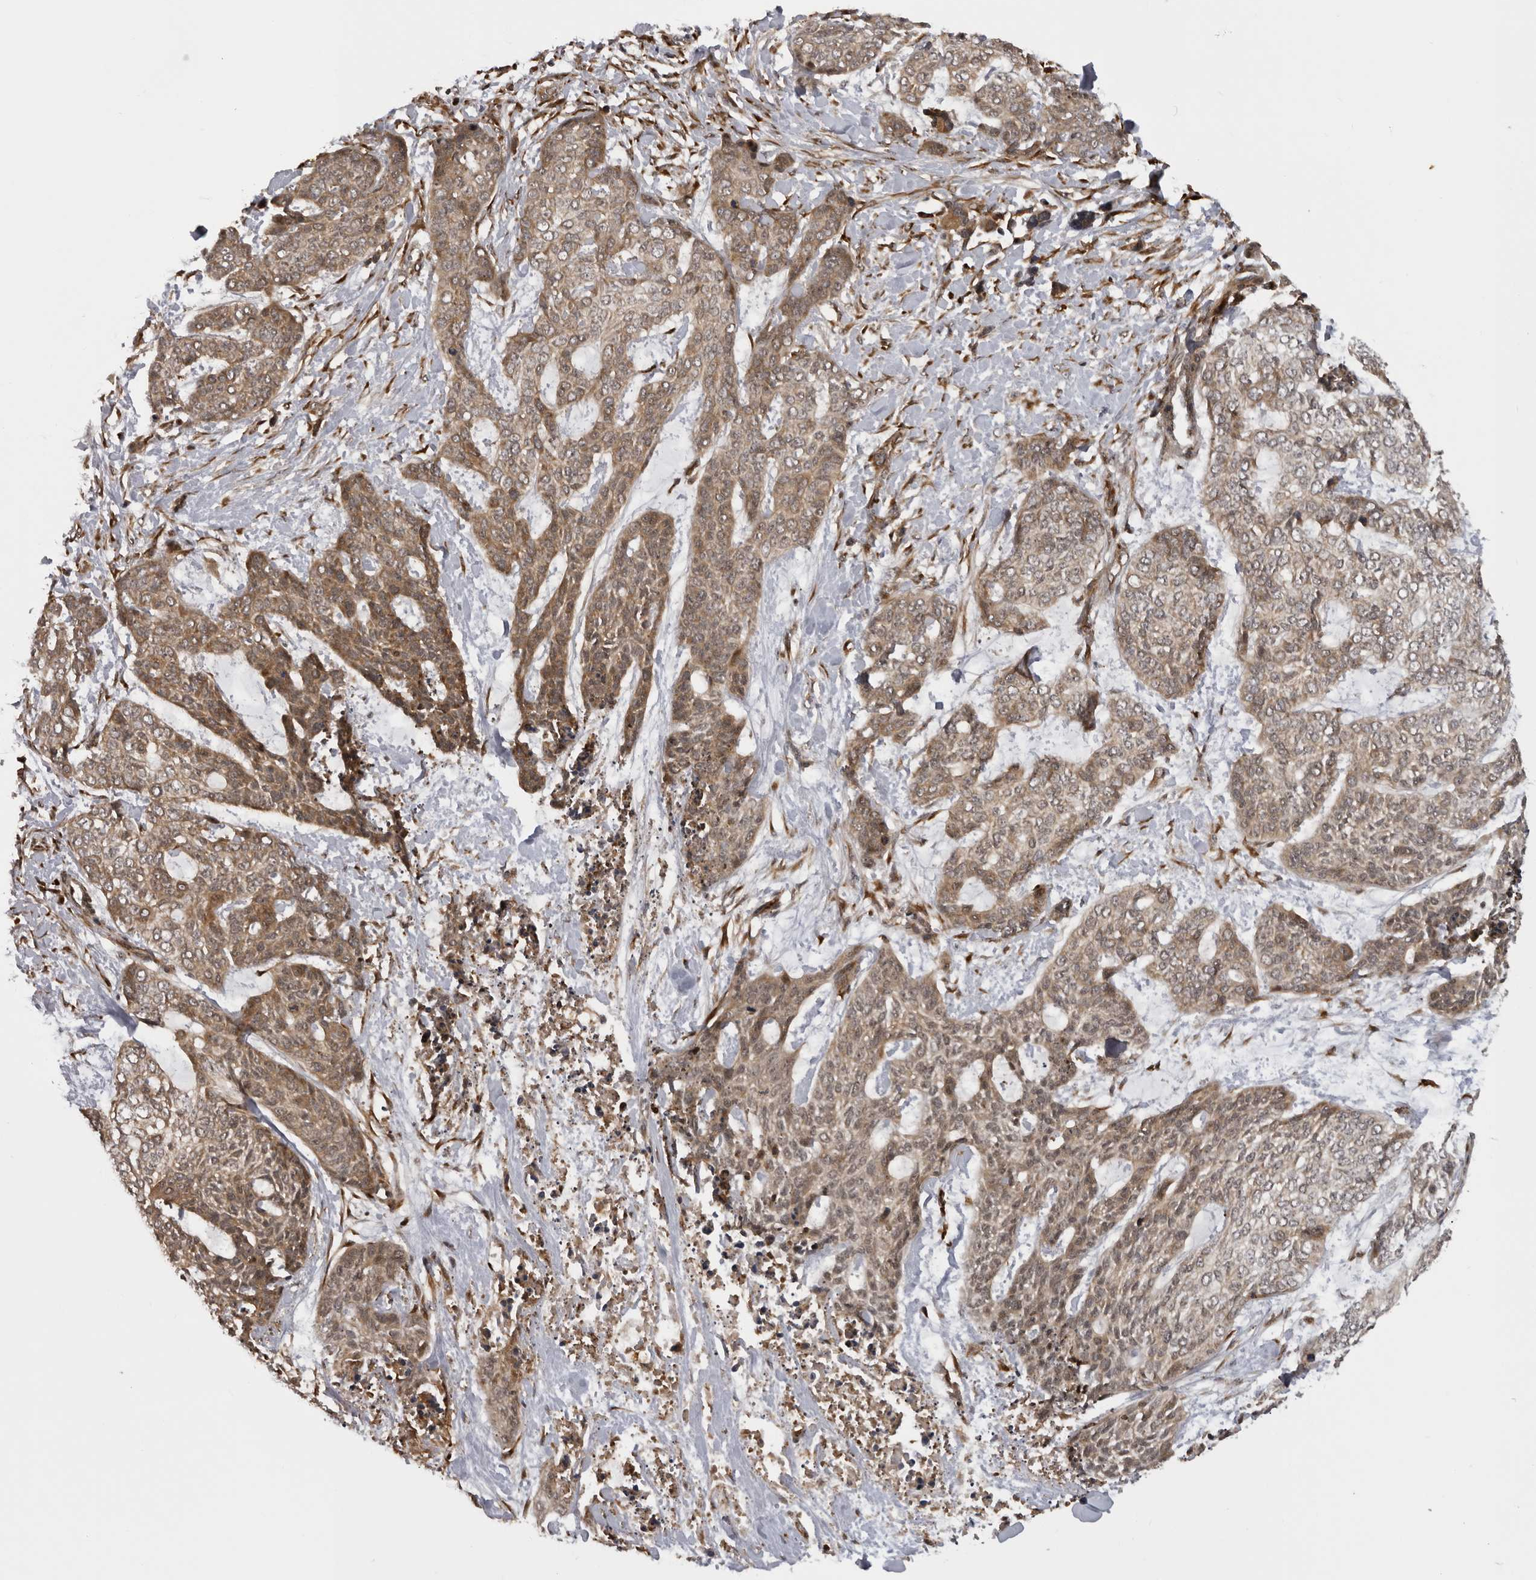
{"staining": {"intensity": "moderate", "quantity": ">75%", "location": "cytoplasmic/membranous"}, "tissue": "skin cancer", "cell_type": "Tumor cells", "image_type": "cancer", "snomed": [{"axis": "morphology", "description": "Basal cell carcinoma"}, {"axis": "topography", "description": "Skin"}], "caption": "This image reveals IHC staining of skin cancer, with medium moderate cytoplasmic/membranous expression in approximately >75% of tumor cells.", "gene": "DNAH14", "patient": {"sex": "female", "age": 64}}